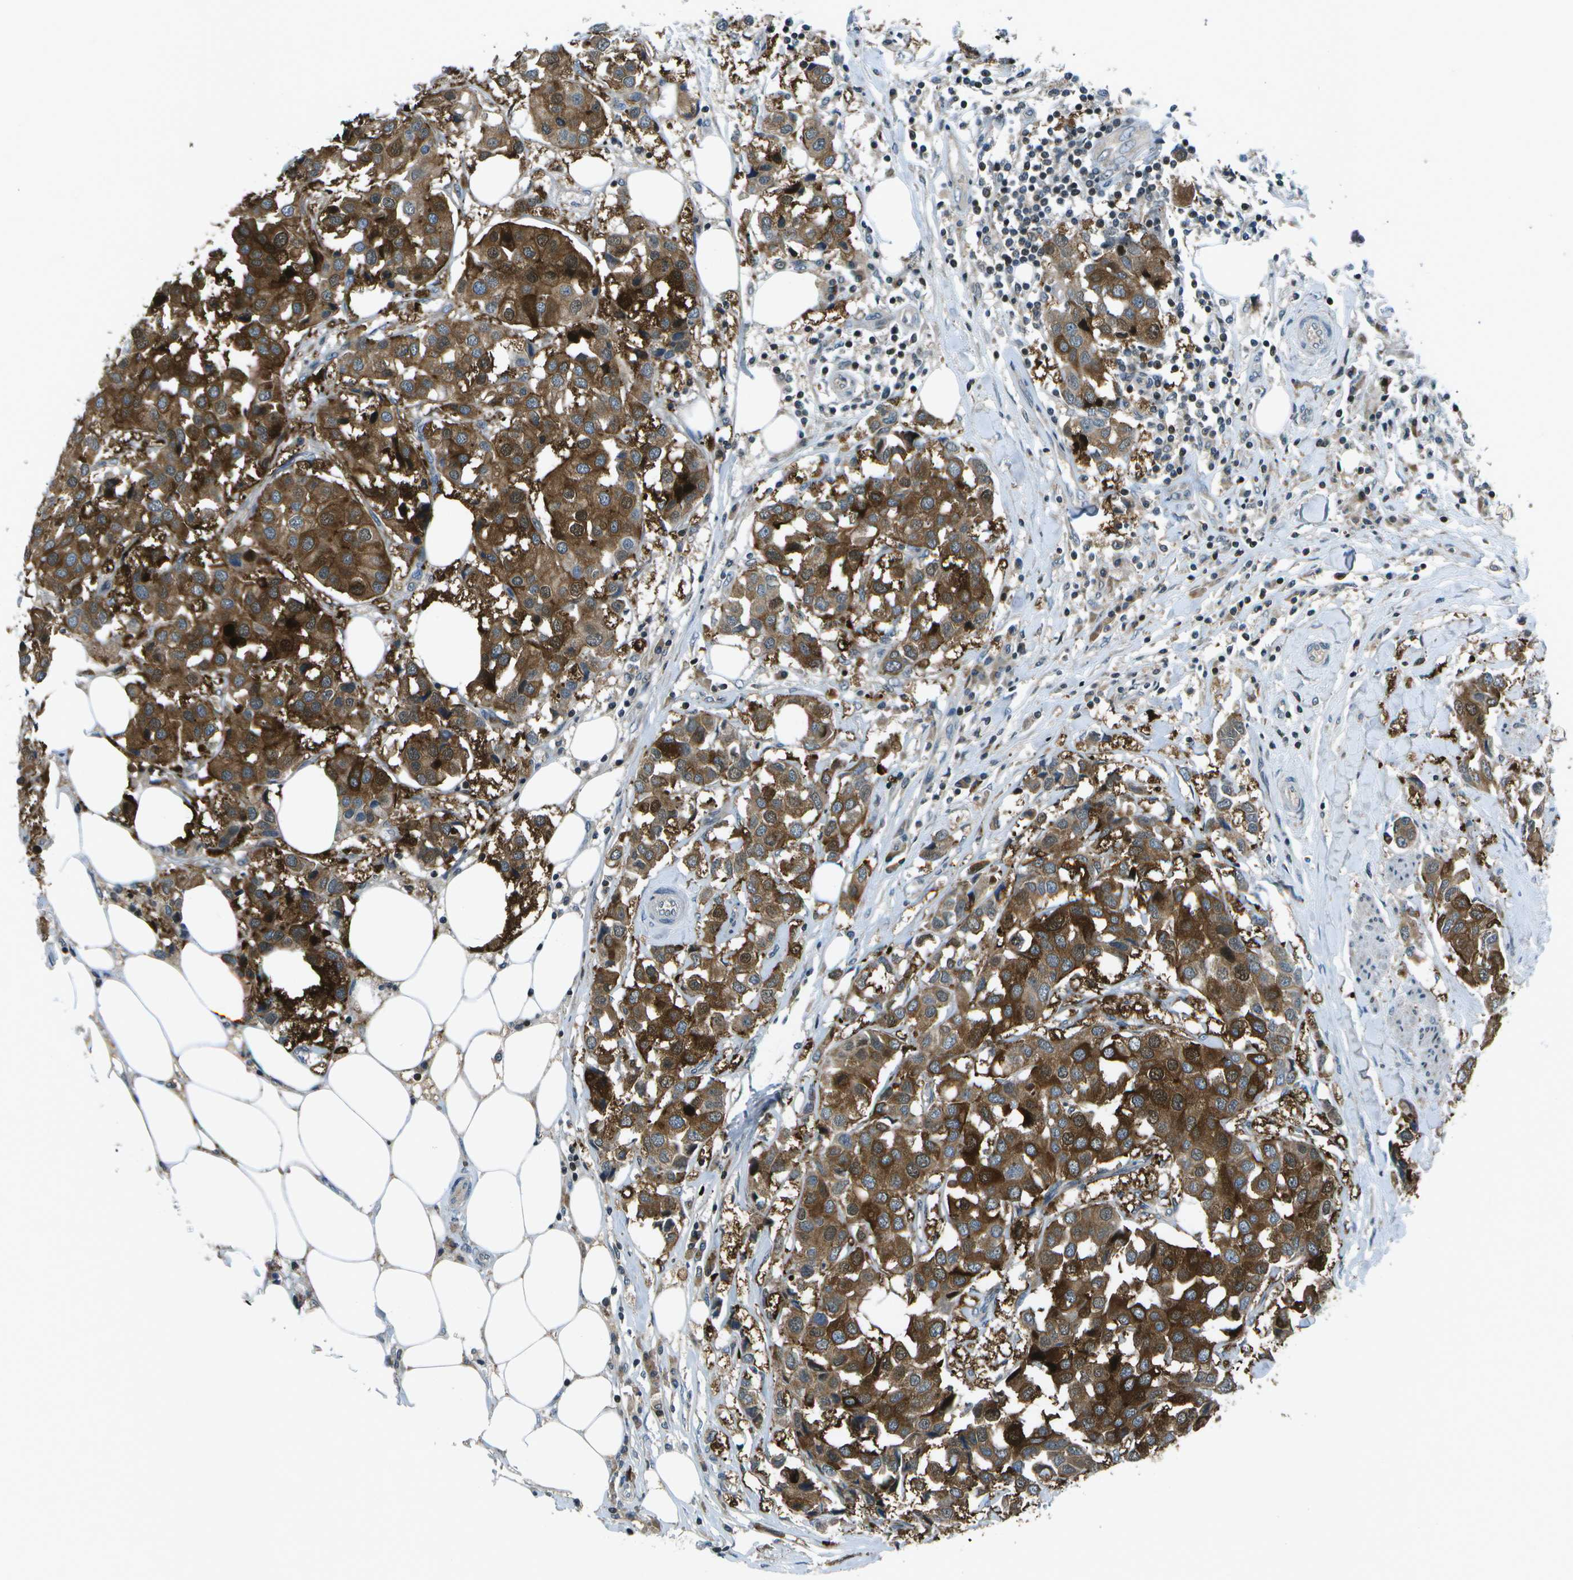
{"staining": {"intensity": "strong", "quantity": ">75%", "location": "cytoplasmic/membranous"}, "tissue": "breast cancer", "cell_type": "Tumor cells", "image_type": "cancer", "snomed": [{"axis": "morphology", "description": "Duct carcinoma"}, {"axis": "topography", "description": "Breast"}], "caption": "An immunohistochemistry (IHC) image of neoplastic tissue is shown. Protein staining in brown shows strong cytoplasmic/membranous positivity in breast cancer within tumor cells.", "gene": "TMEM19", "patient": {"sex": "female", "age": 80}}